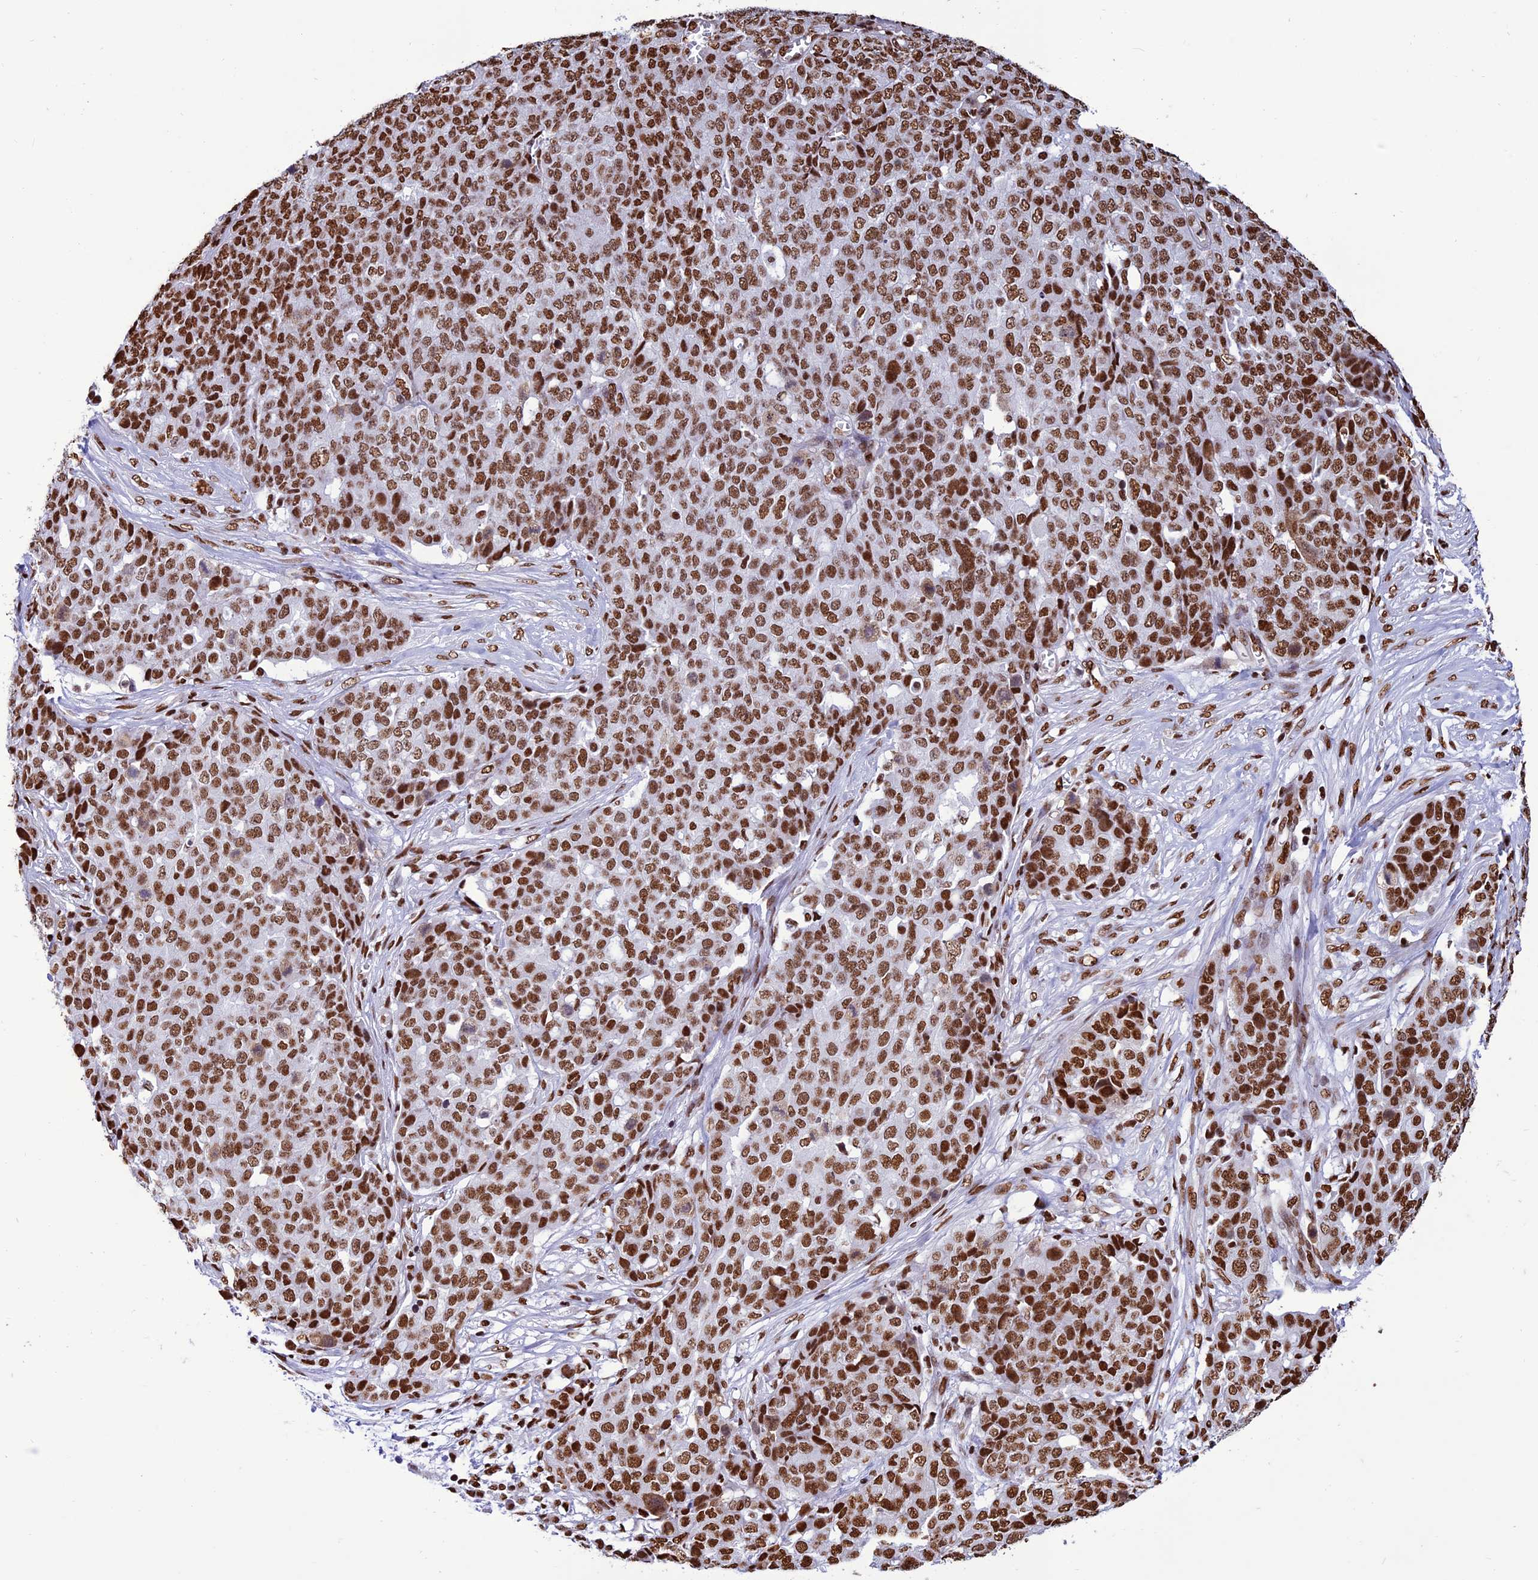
{"staining": {"intensity": "moderate", "quantity": ">75%", "location": "nuclear"}, "tissue": "ovarian cancer", "cell_type": "Tumor cells", "image_type": "cancer", "snomed": [{"axis": "morphology", "description": "Cystadenocarcinoma, serous, NOS"}, {"axis": "topography", "description": "Soft tissue"}, {"axis": "topography", "description": "Ovary"}], "caption": "Ovarian serous cystadenocarcinoma tissue reveals moderate nuclear expression in approximately >75% of tumor cells, visualized by immunohistochemistry.", "gene": "INO80E", "patient": {"sex": "female", "age": 57}}